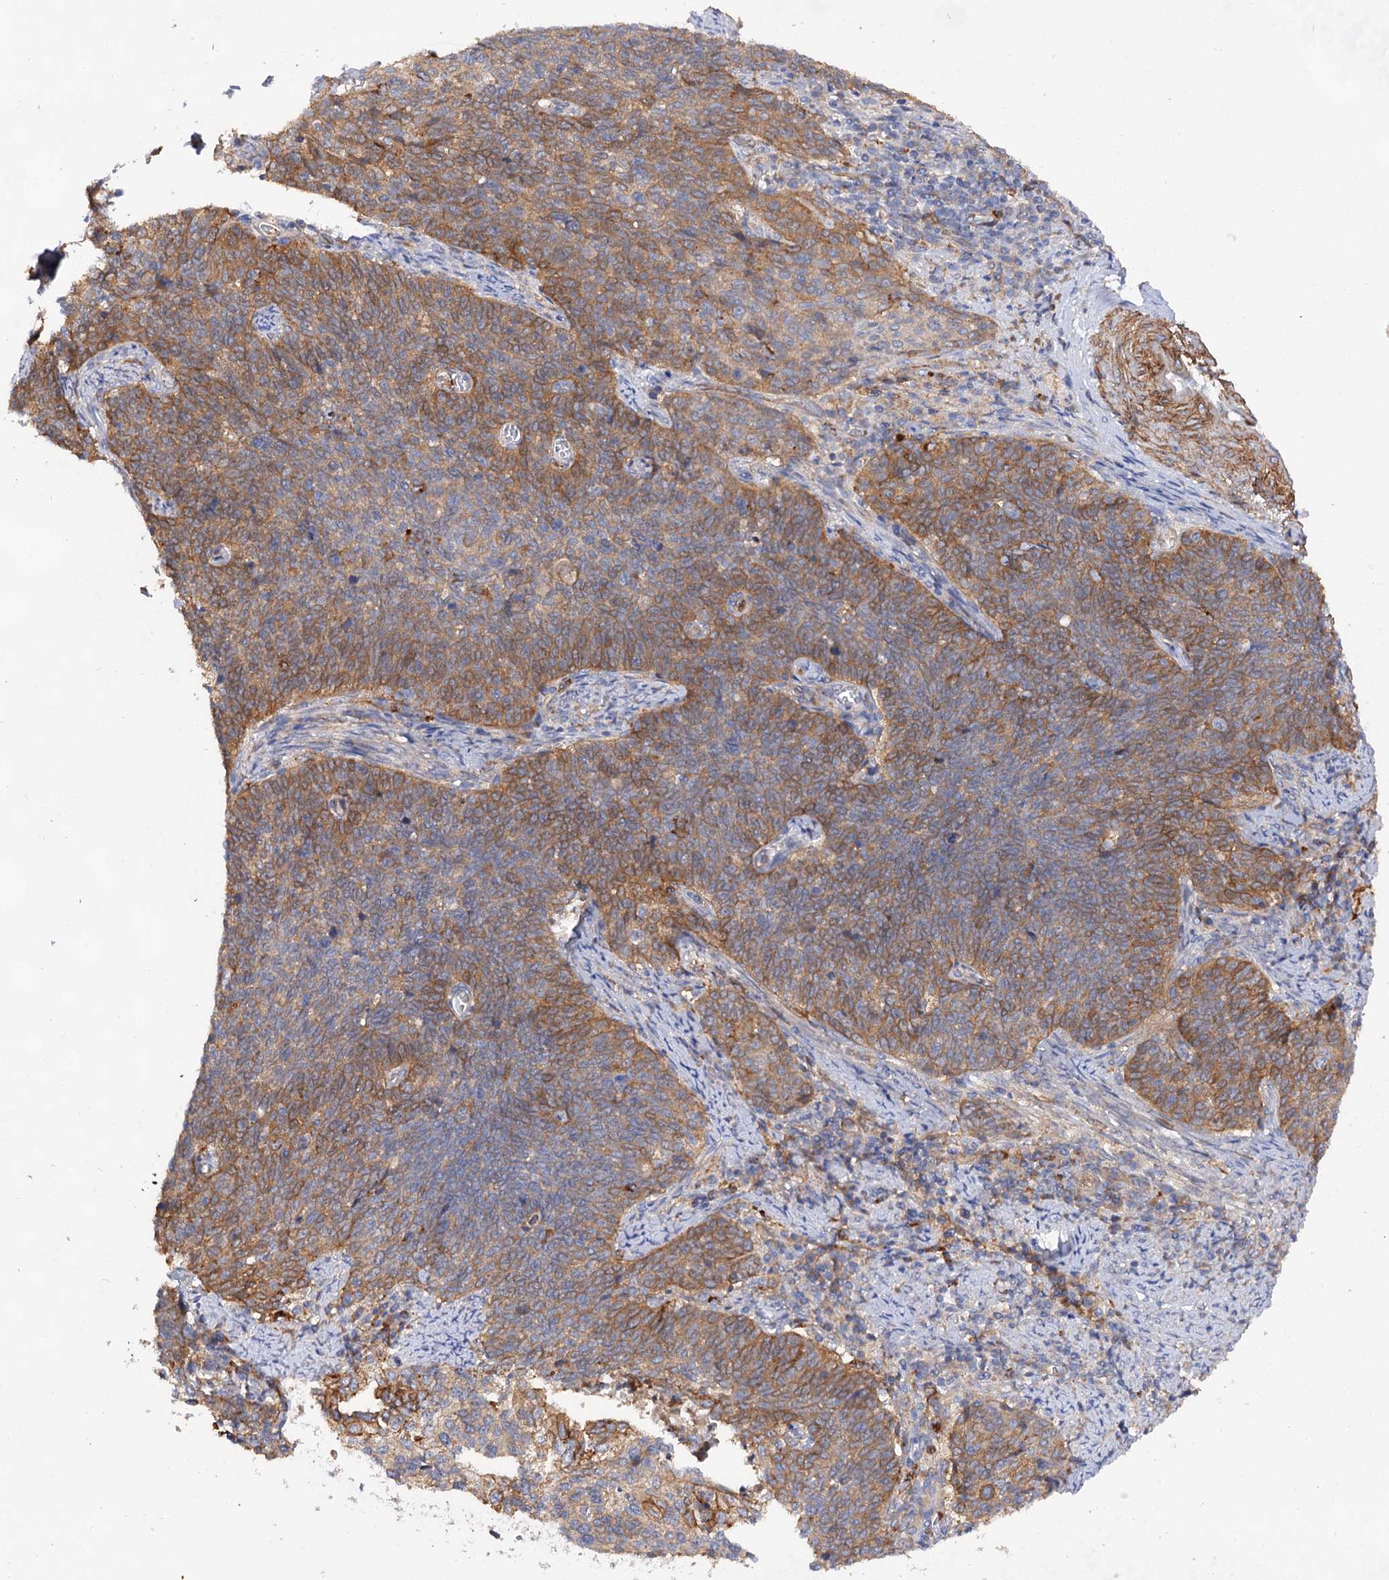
{"staining": {"intensity": "moderate", "quantity": "25%-75%", "location": "cytoplasmic/membranous"}, "tissue": "cervical cancer", "cell_type": "Tumor cells", "image_type": "cancer", "snomed": [{"axis": "morphology", "description": "Squamous cell carcinoma, NOS"}, {"axis": "topography", "description": "Cervix"}], "caption": "IHC (DAB) staining of human cervical cancer (squamous cell carcinoma) shows moderate cytoplasmic/membranous protein staining in approximately 25%-75% of tumor cells.", "gene": "CSAD", "patient": {"sex": "female", "age": 39}}